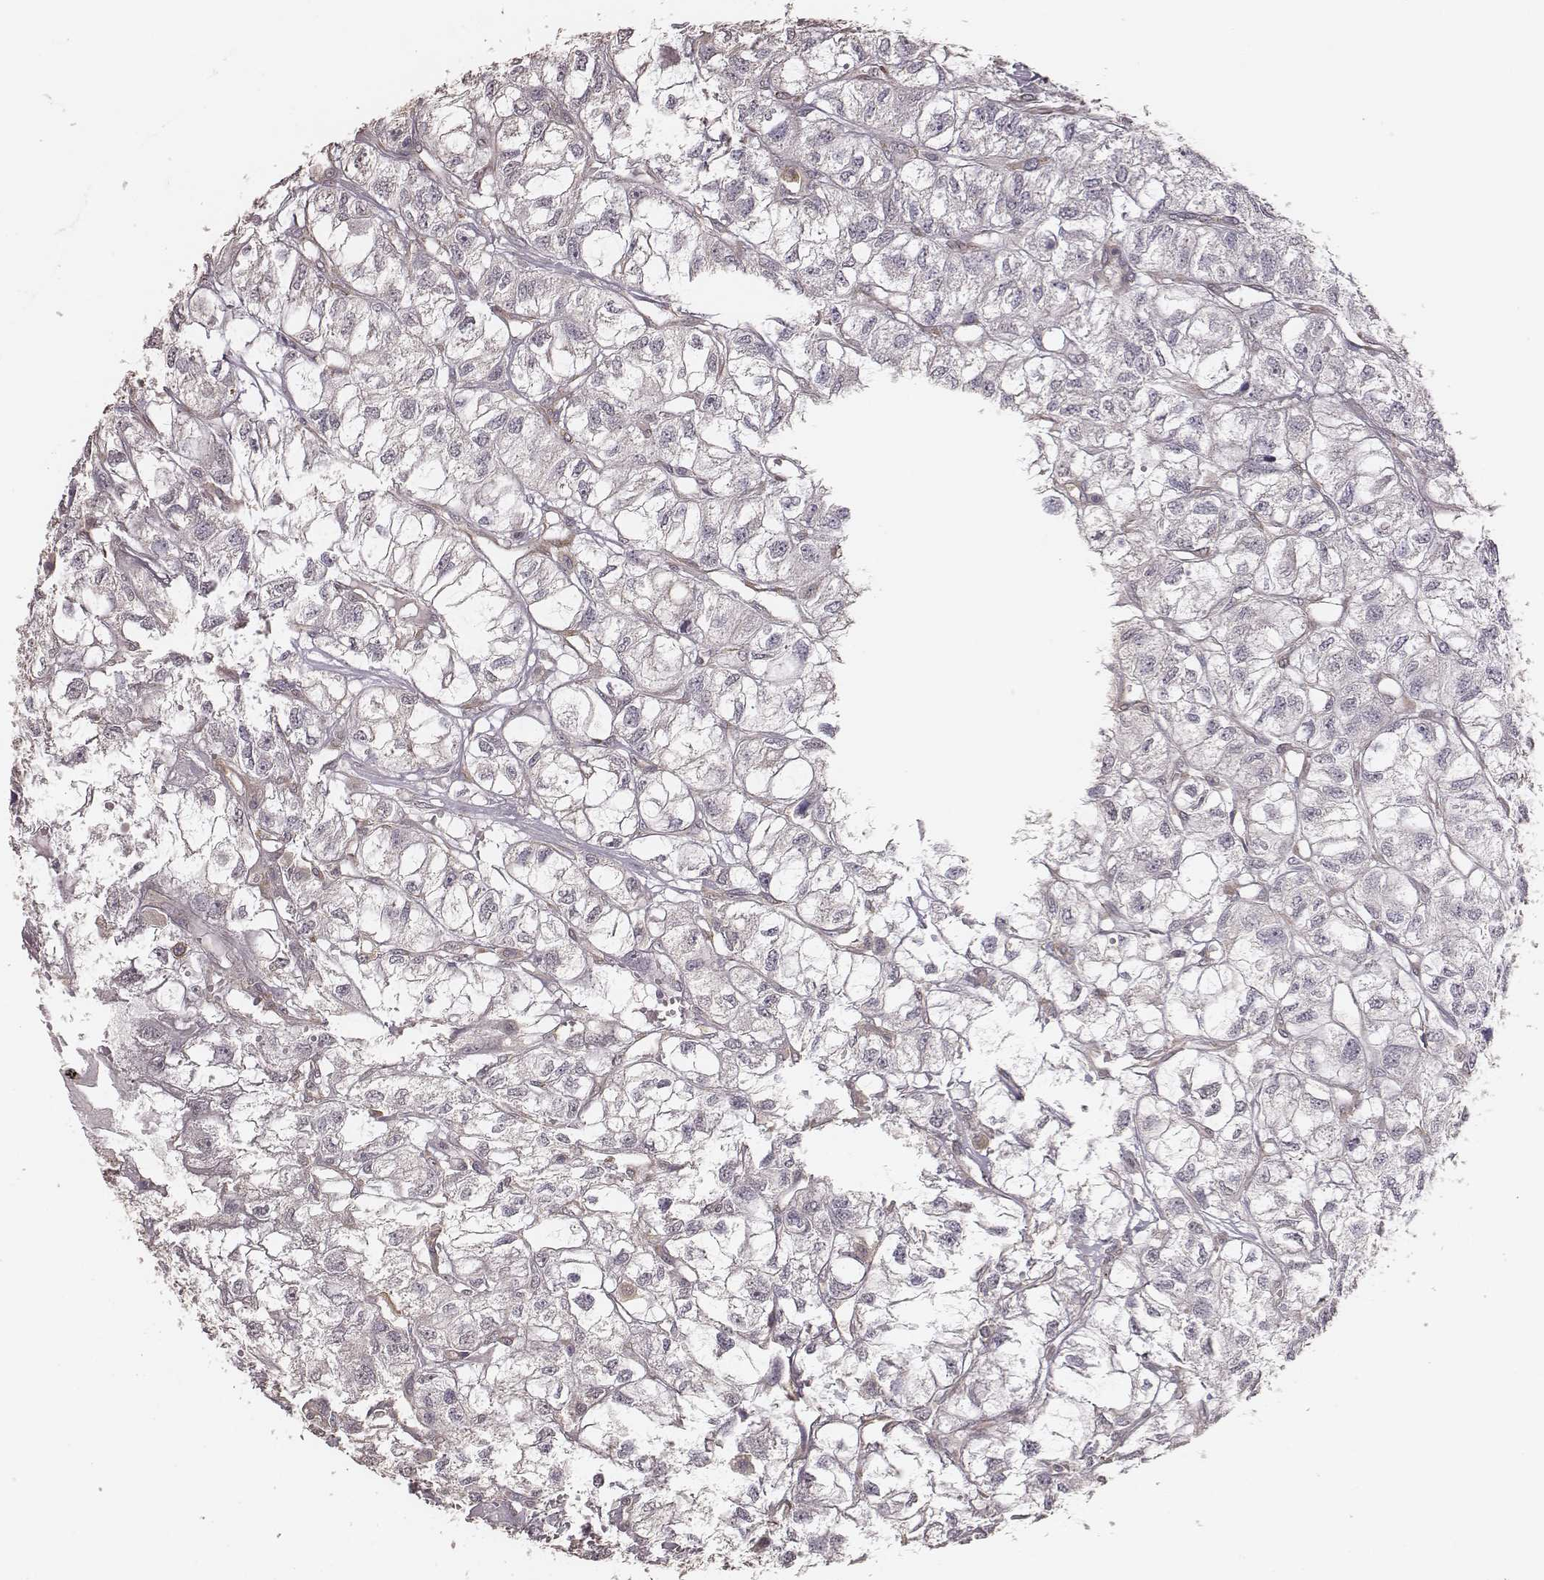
{"staining": {"intensity": "negative", "quantity": "none", "location": "none"}, "tissue": "renal cancer", "cell_type": "Tumor cells", "image_type": "cancer", "snomed": [{"axis": "morphology", "description": "Adenocarcinoma, NOS"}, {"axis": "topography", "description": "Kidney"}], "caption": "Immunohistochemistry (IHC) photomicrograph of neoplastic tissue: human renal adenocarcinoma stained with DAB (3,3'-diaminobenzidine) exhibits no significant protein staining in tumor cells. (Brightfield microscopy of DAB immunohistochemistry at high magnification).", "gene": "PILRA", "patient": {"sex": "male", "age": 56}}